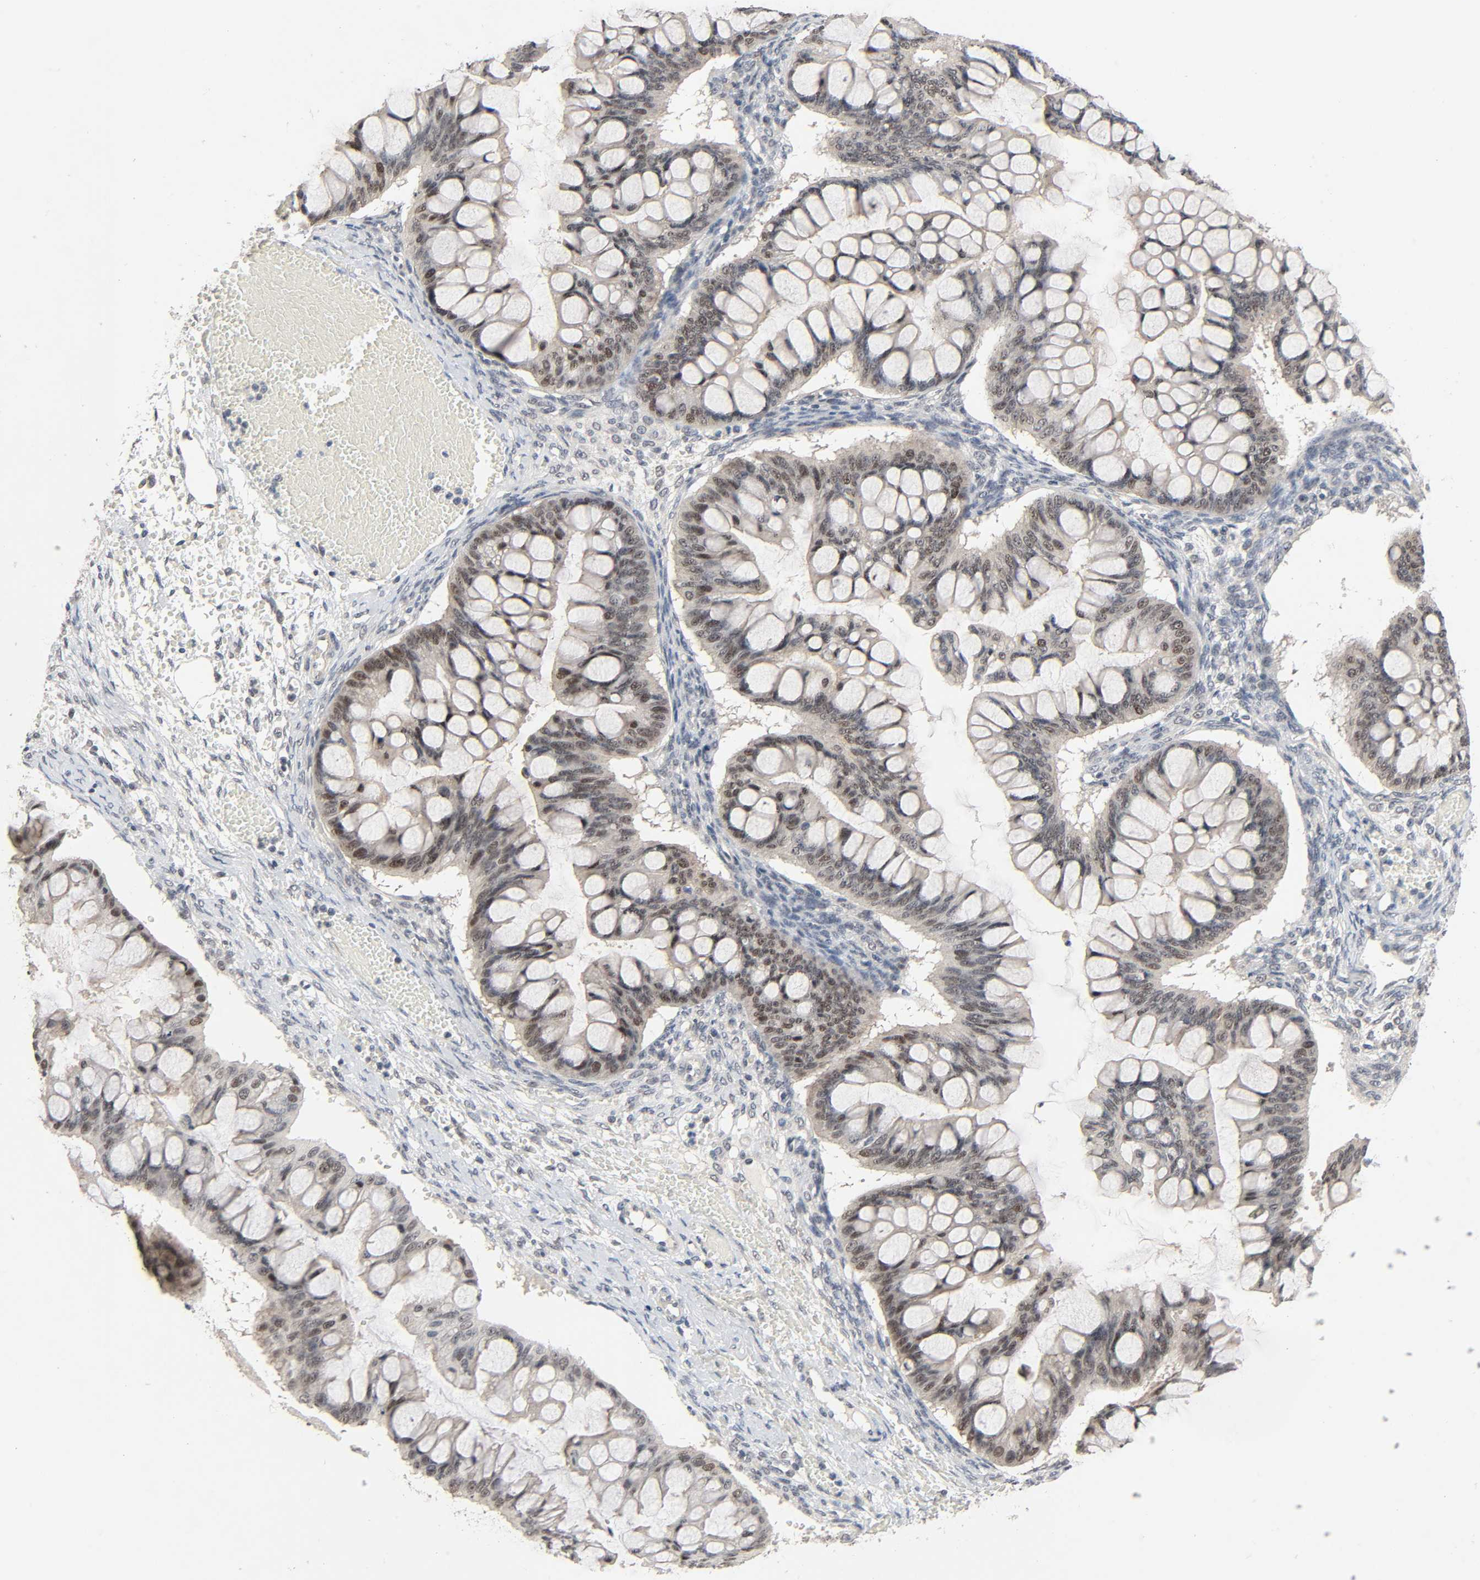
{"staining": {"intensity": "weak", "quantity": ">75%", "location": "nuclear"}, "tissue": "ovarian cancer", "cell_type": "Tumor cells", "image_type": "cancer", "snomed": [{"axis": "morphology", "description": "Cystadenocarcinoma, mucinous, NOS"}, {"axis": "topography", "description": "Ovary"}], "caption": "IHC histopathology image of neoplastic tissue: ovarian cancer (mucinous cystadenocarcinoma) stained using immunohistochemistry reveals low levels of weak protein expression localized specifically in the nuclear of tumor cells, appearing as a nuclear brown color.", "gene": "MAPKAPK5", "patient": {"sex": "female", "age": 73}}